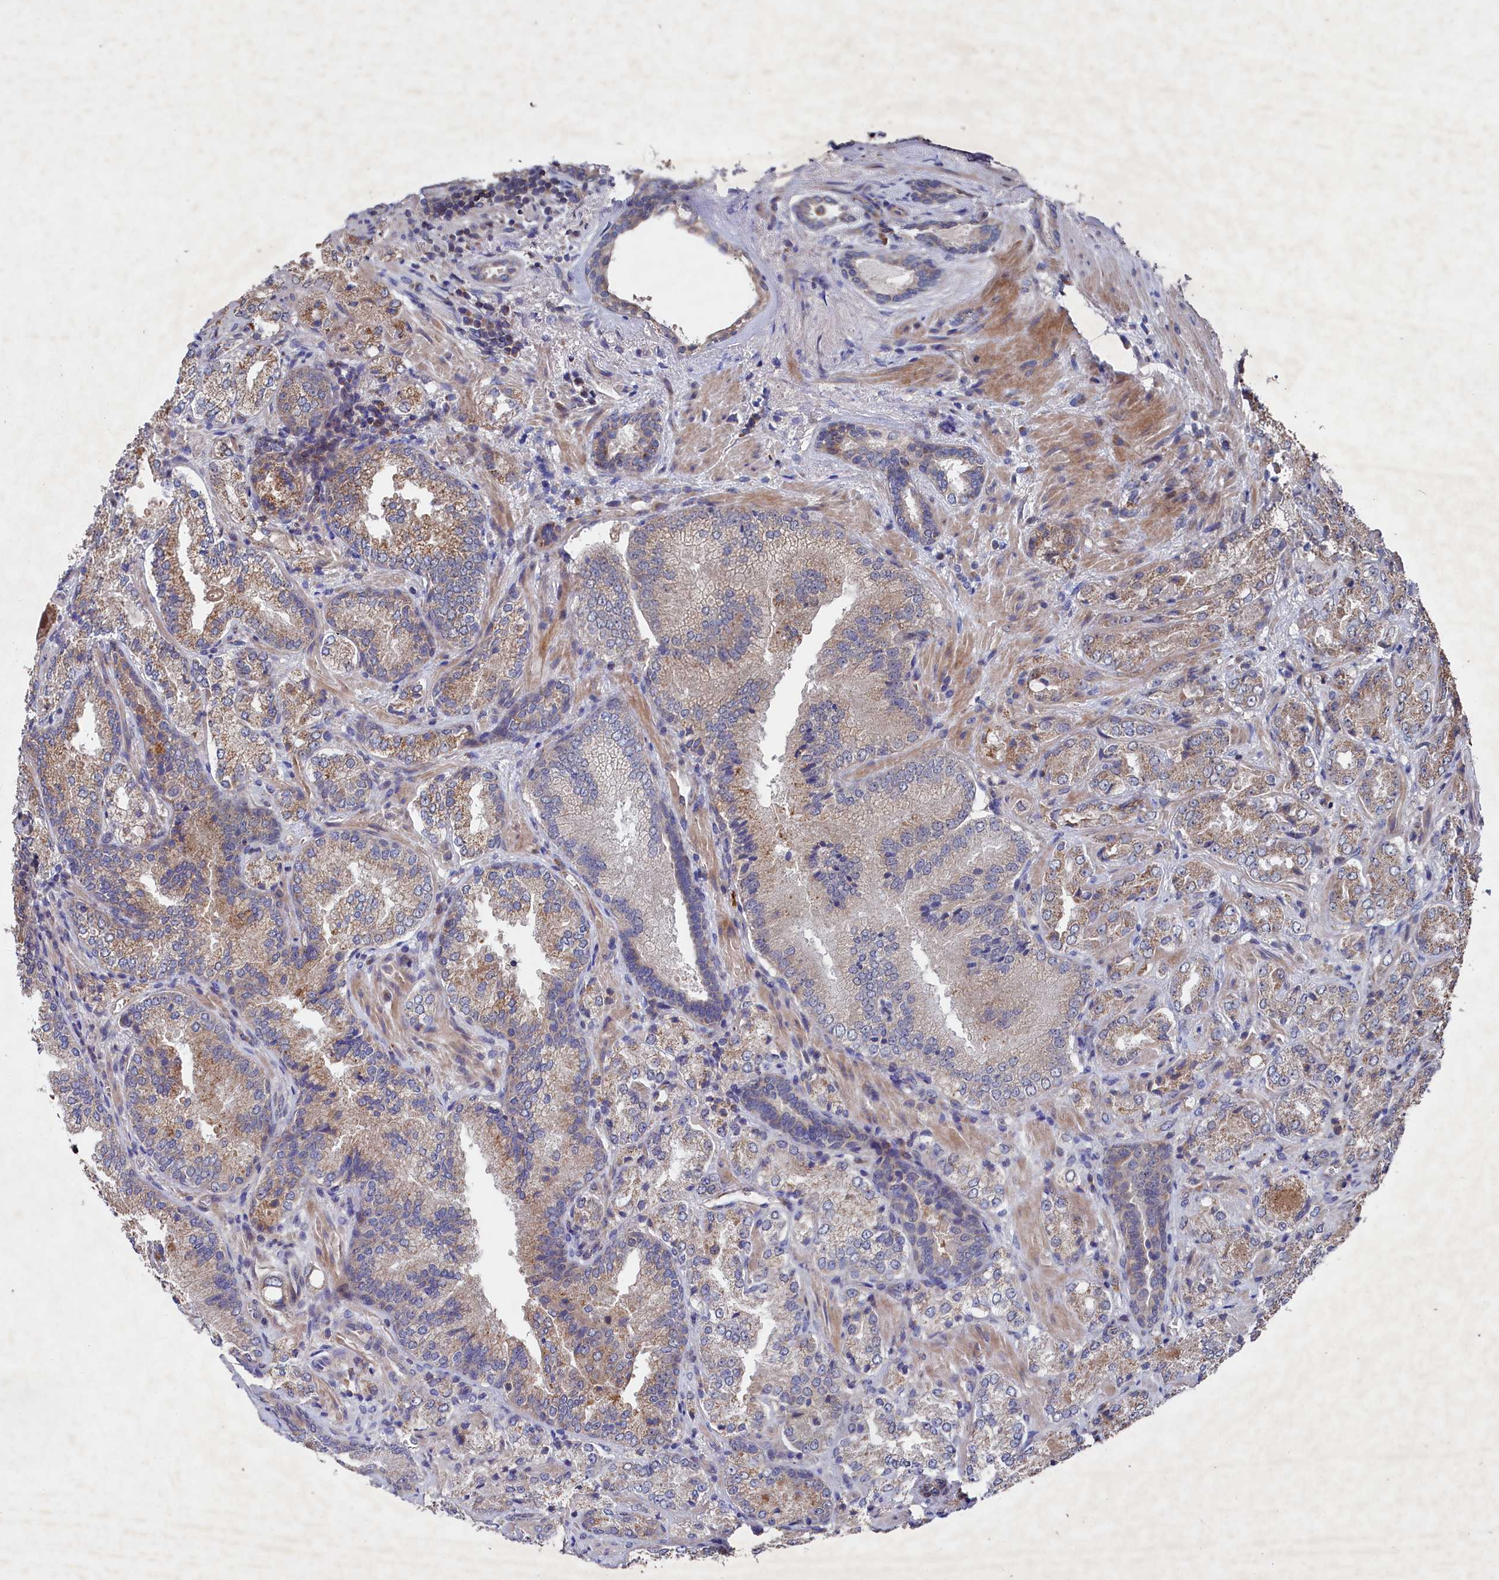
{"staining": {"intensity": "moderate", "quantity": "25%-75%", "location": "cytoplasmic/membranous"}, "tissue": "prostate cancer", "cell_type": "Tumor cells", "image_type": "cancer", "snomed": [{"axis": "morphology", "description": "Adenocarcinoma, Low grade"}, {"axis": "topography", "description": "Prostate"}], "caption": "Brown immunohistochemical staining in human prostate cancer (adenocarcinoma (low-grade)) shows moderate cytoplasmic/membranous positivity in about 25%-75% of tumor cells. (brown staining indicates protein expression, while blue staining denotes nuclei).", "gene": "SUPV3L1", "patient": {"sex": "male", "age": 74}}